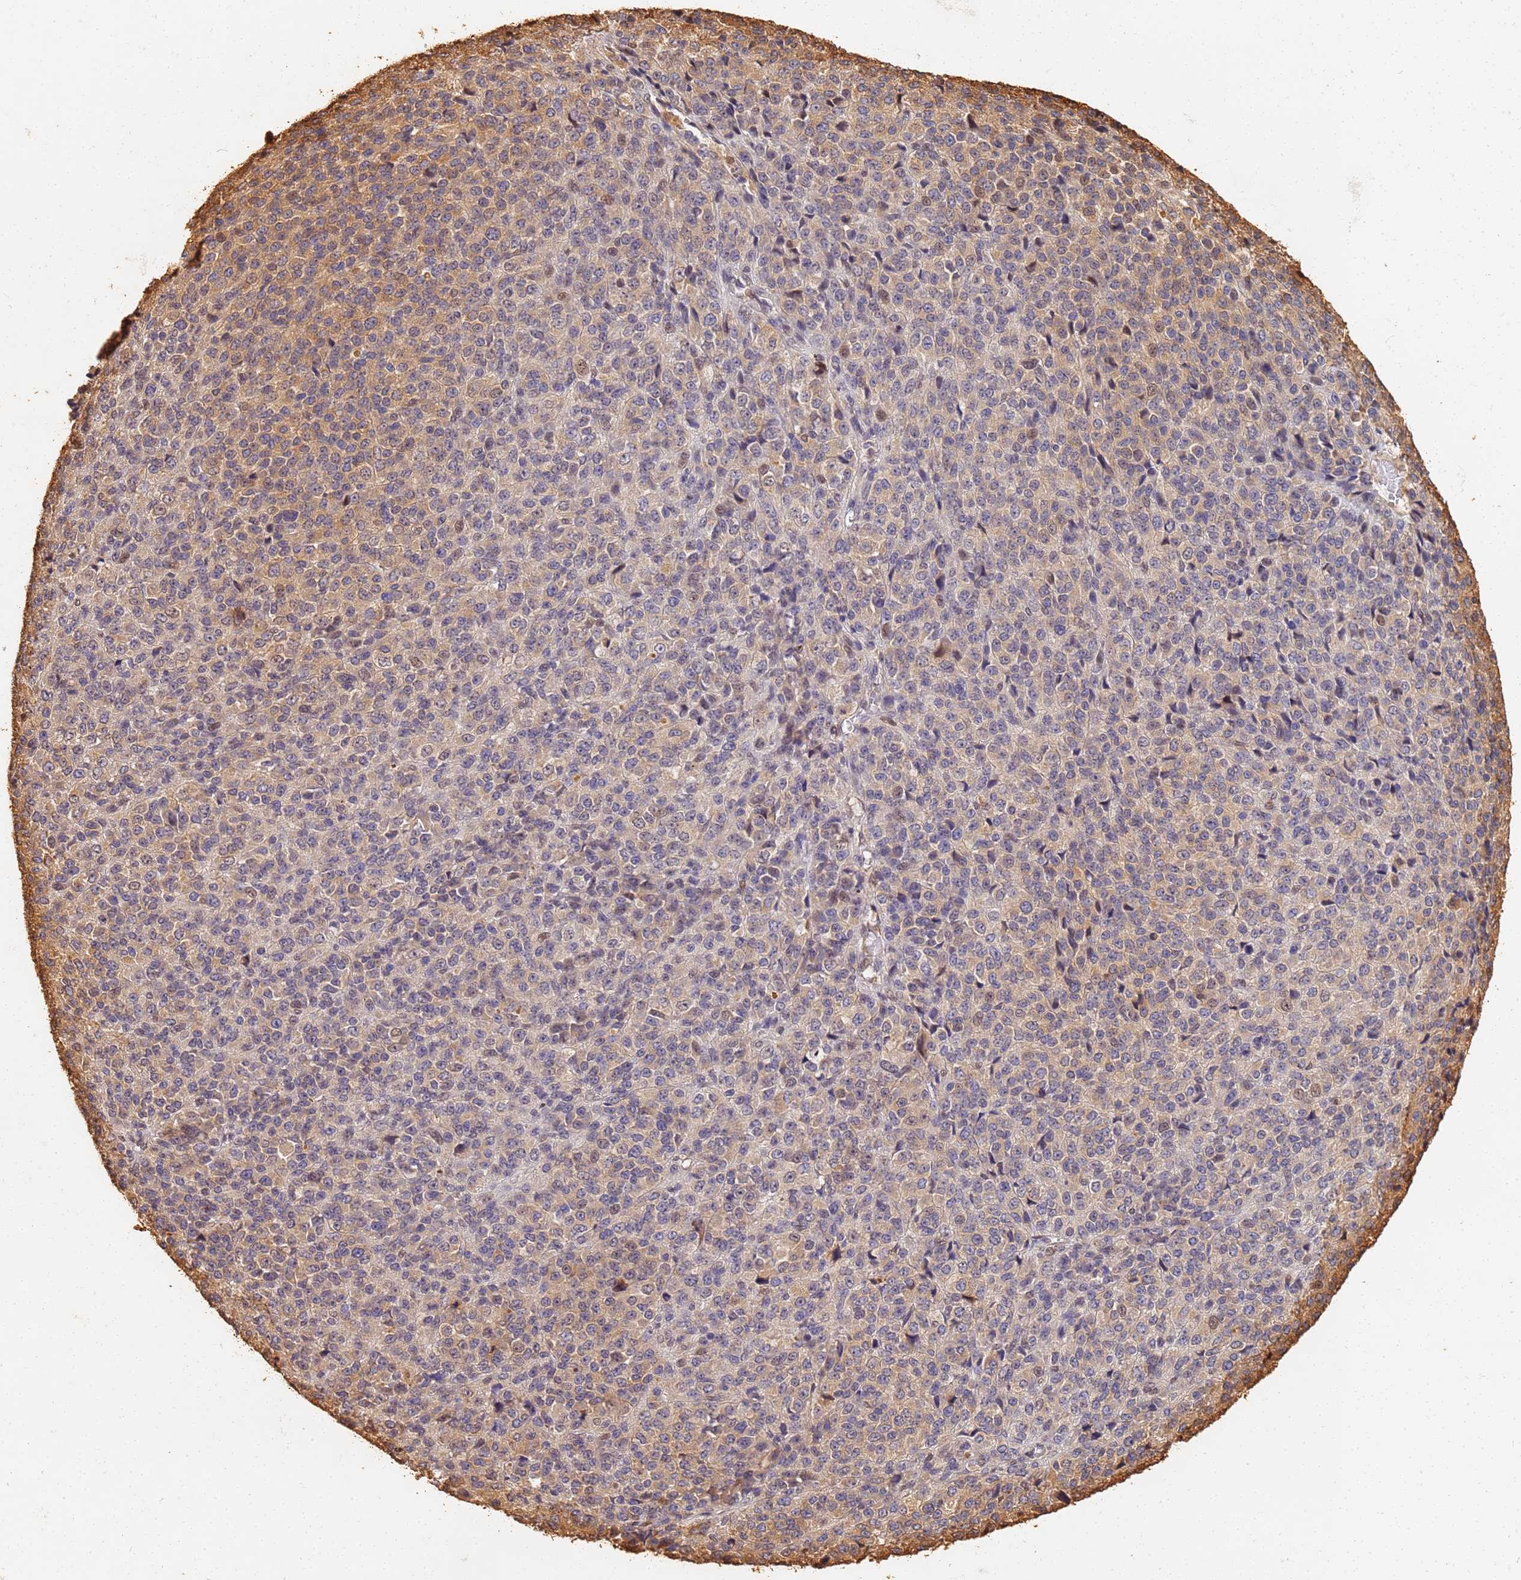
{"staining": {"intensity": "moderate", "quantity": "<25%", "location": "cytoplasmic/membranous"}, "tissue": "melanoma", "cell_type": "Tumor cells", "image_type": "cancer", "snomed": [{"axis": "morphology", "description": "Malignant melanoma, Metastatic site"}, {"axis": "topography", "description": "Brain"}], "caption": "A brown stain labels moderate cytoplasmic/membranous staining of a protein in melanoma tumor cells.", "gene": "JAK2", "patient": {"sex": "female", "age": 56}}